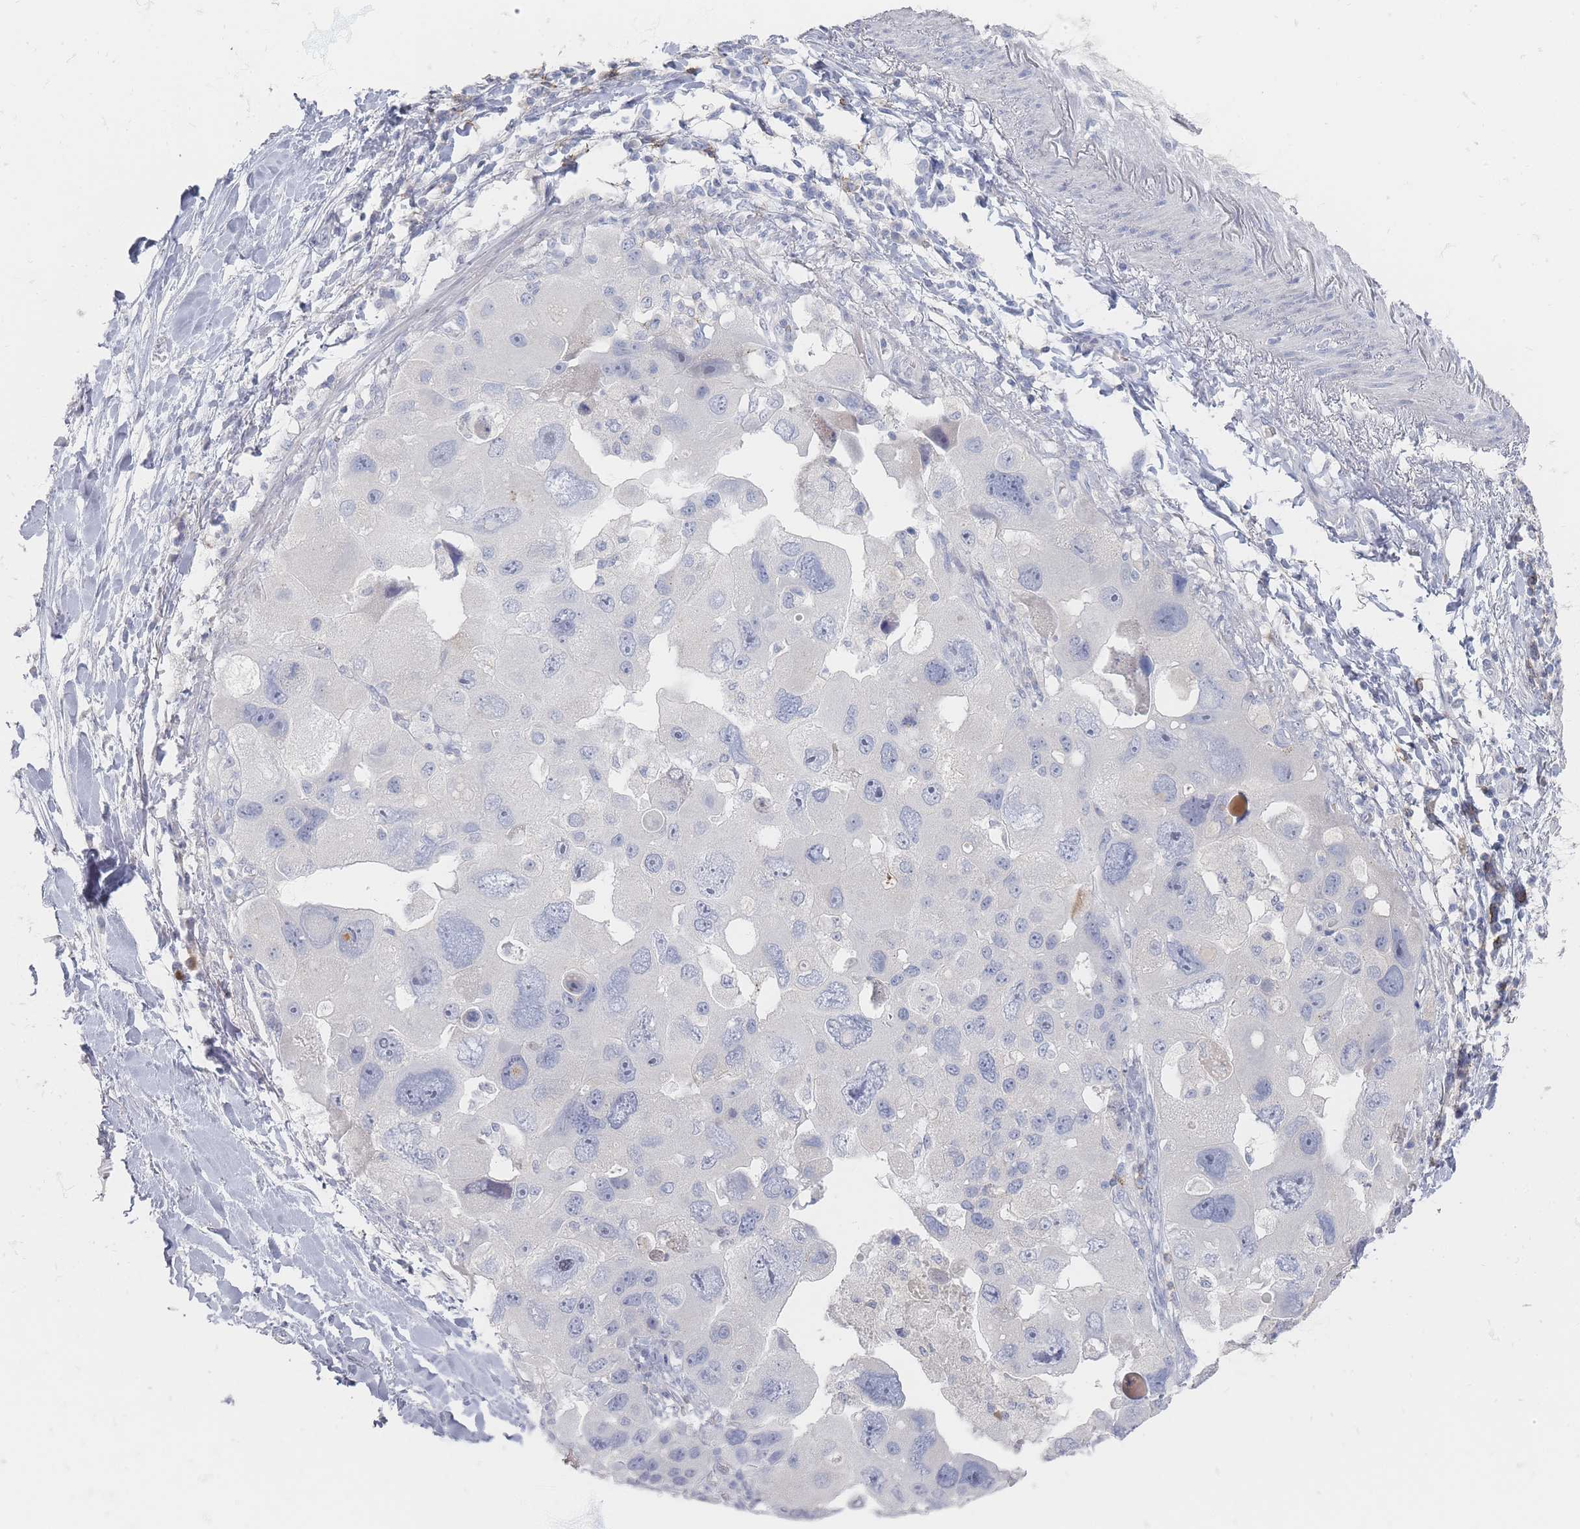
{"staining": {"intensity": "negative", "quantity": "none", "location": "none"}, "tissue": "lung cancer", "cell_type": "Tumor cells", "image_type": "cancer", "snomed": [{"axis": "morphology", "description": "Adenocarcinoma, NOS"}, {"axis": "topography", "description": "Lung"}], "caption": "Tumor cells show no significant protein expression in lung adenocarcinoma.", "gene": "CD37", "patient": {"sex": "female", "age": 54}}